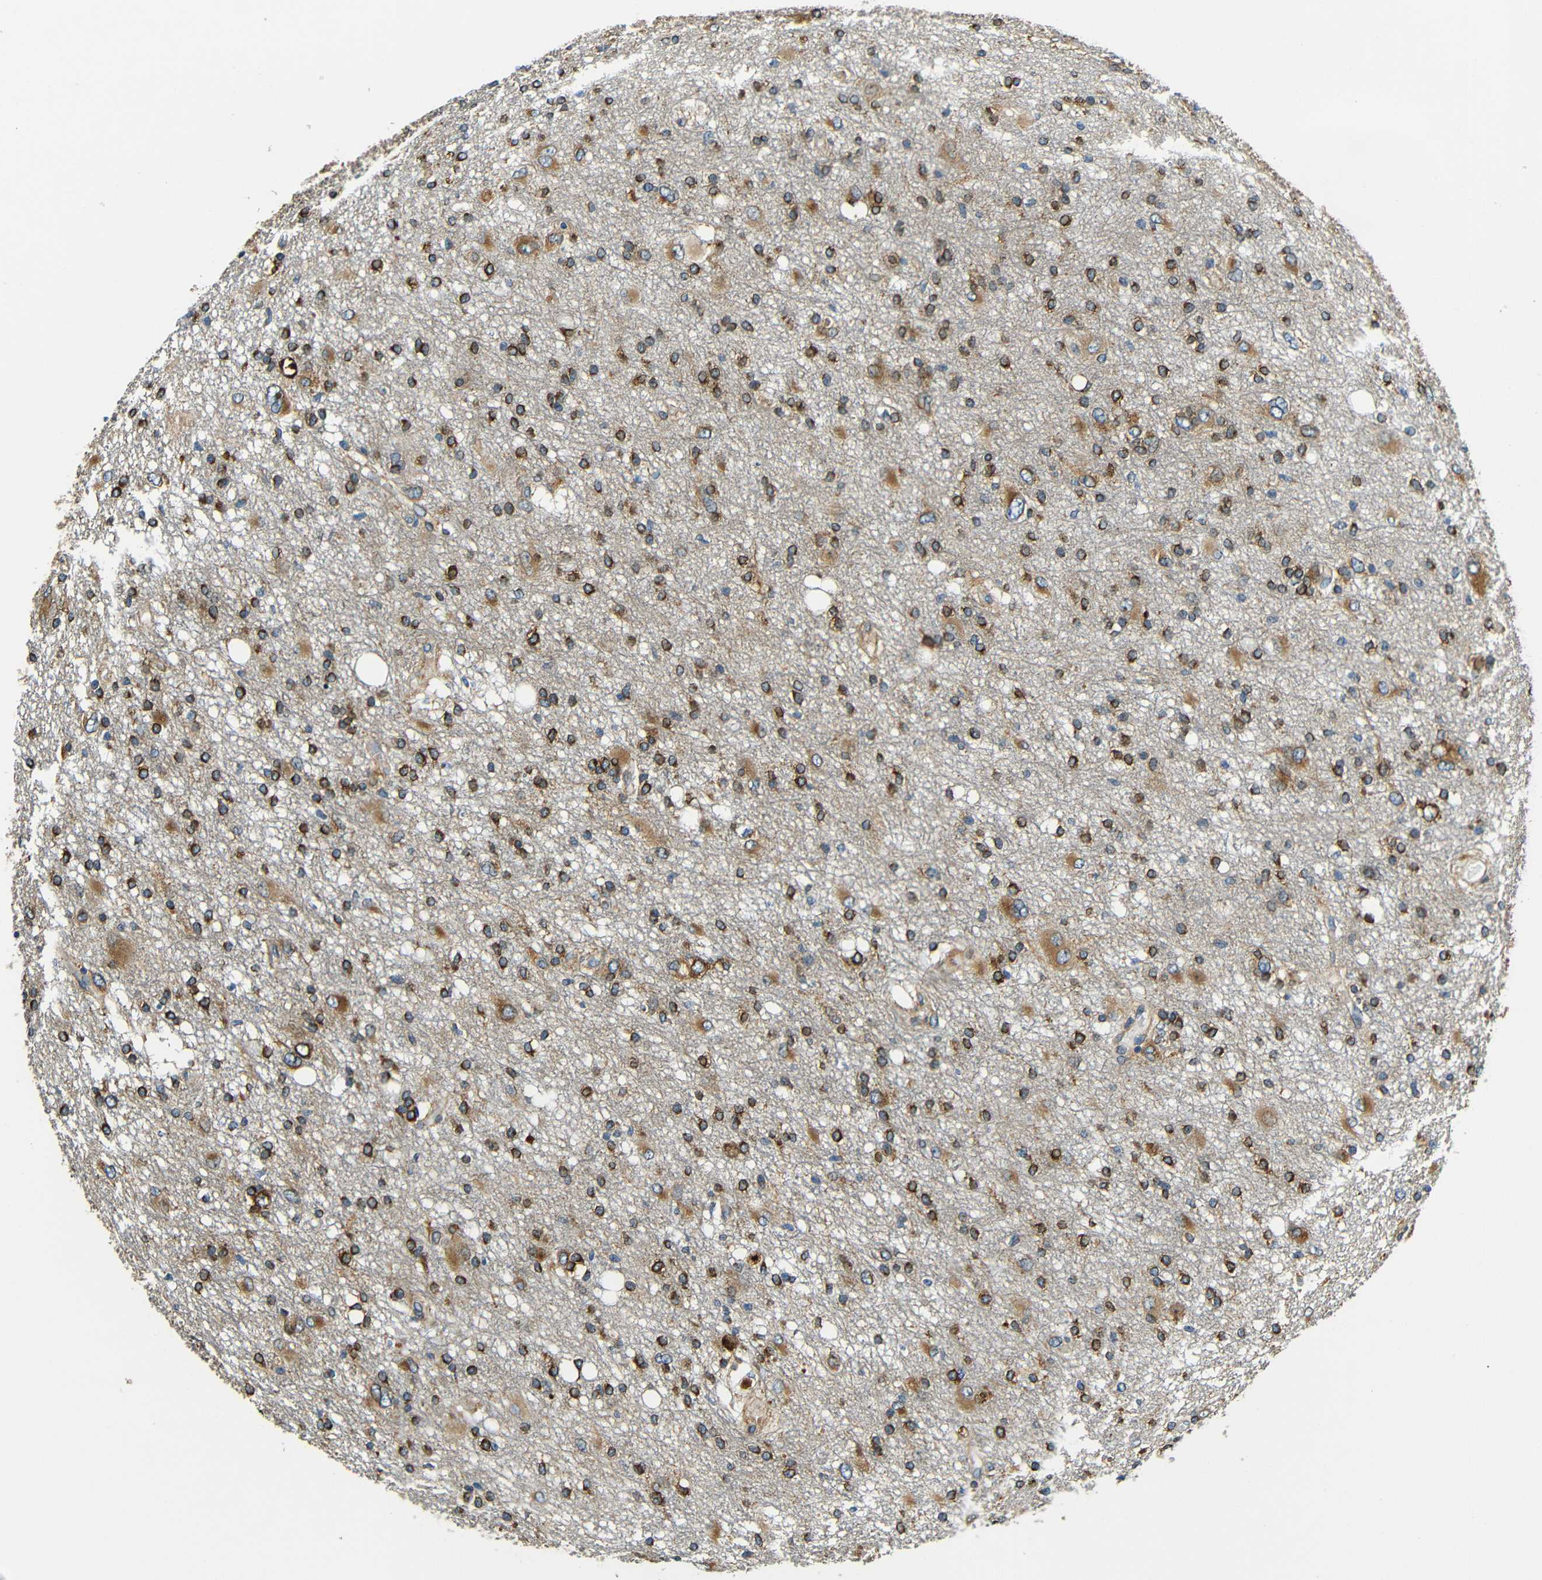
{"staining": {"intensity": "strong", "quantity": ">75%", "location": "cytoplasmic/membranous"}, "tissue": "glioma", "cell_type": "Tumor cells", "image_type": "cancer", "snomed": [{"axis": "morphology", "description": "Glioma, malignant, High grade"}, {"axis": "topography", "description": "Brain"}], "caption": "Human malignant glioma (high-grade) stained with a brown dye displays strong cytoplasmic/membranous positive expression in approximately >75% of tumor cells.", "gene": "VAPB", "patient": {"sex": "female", "age": 59}}